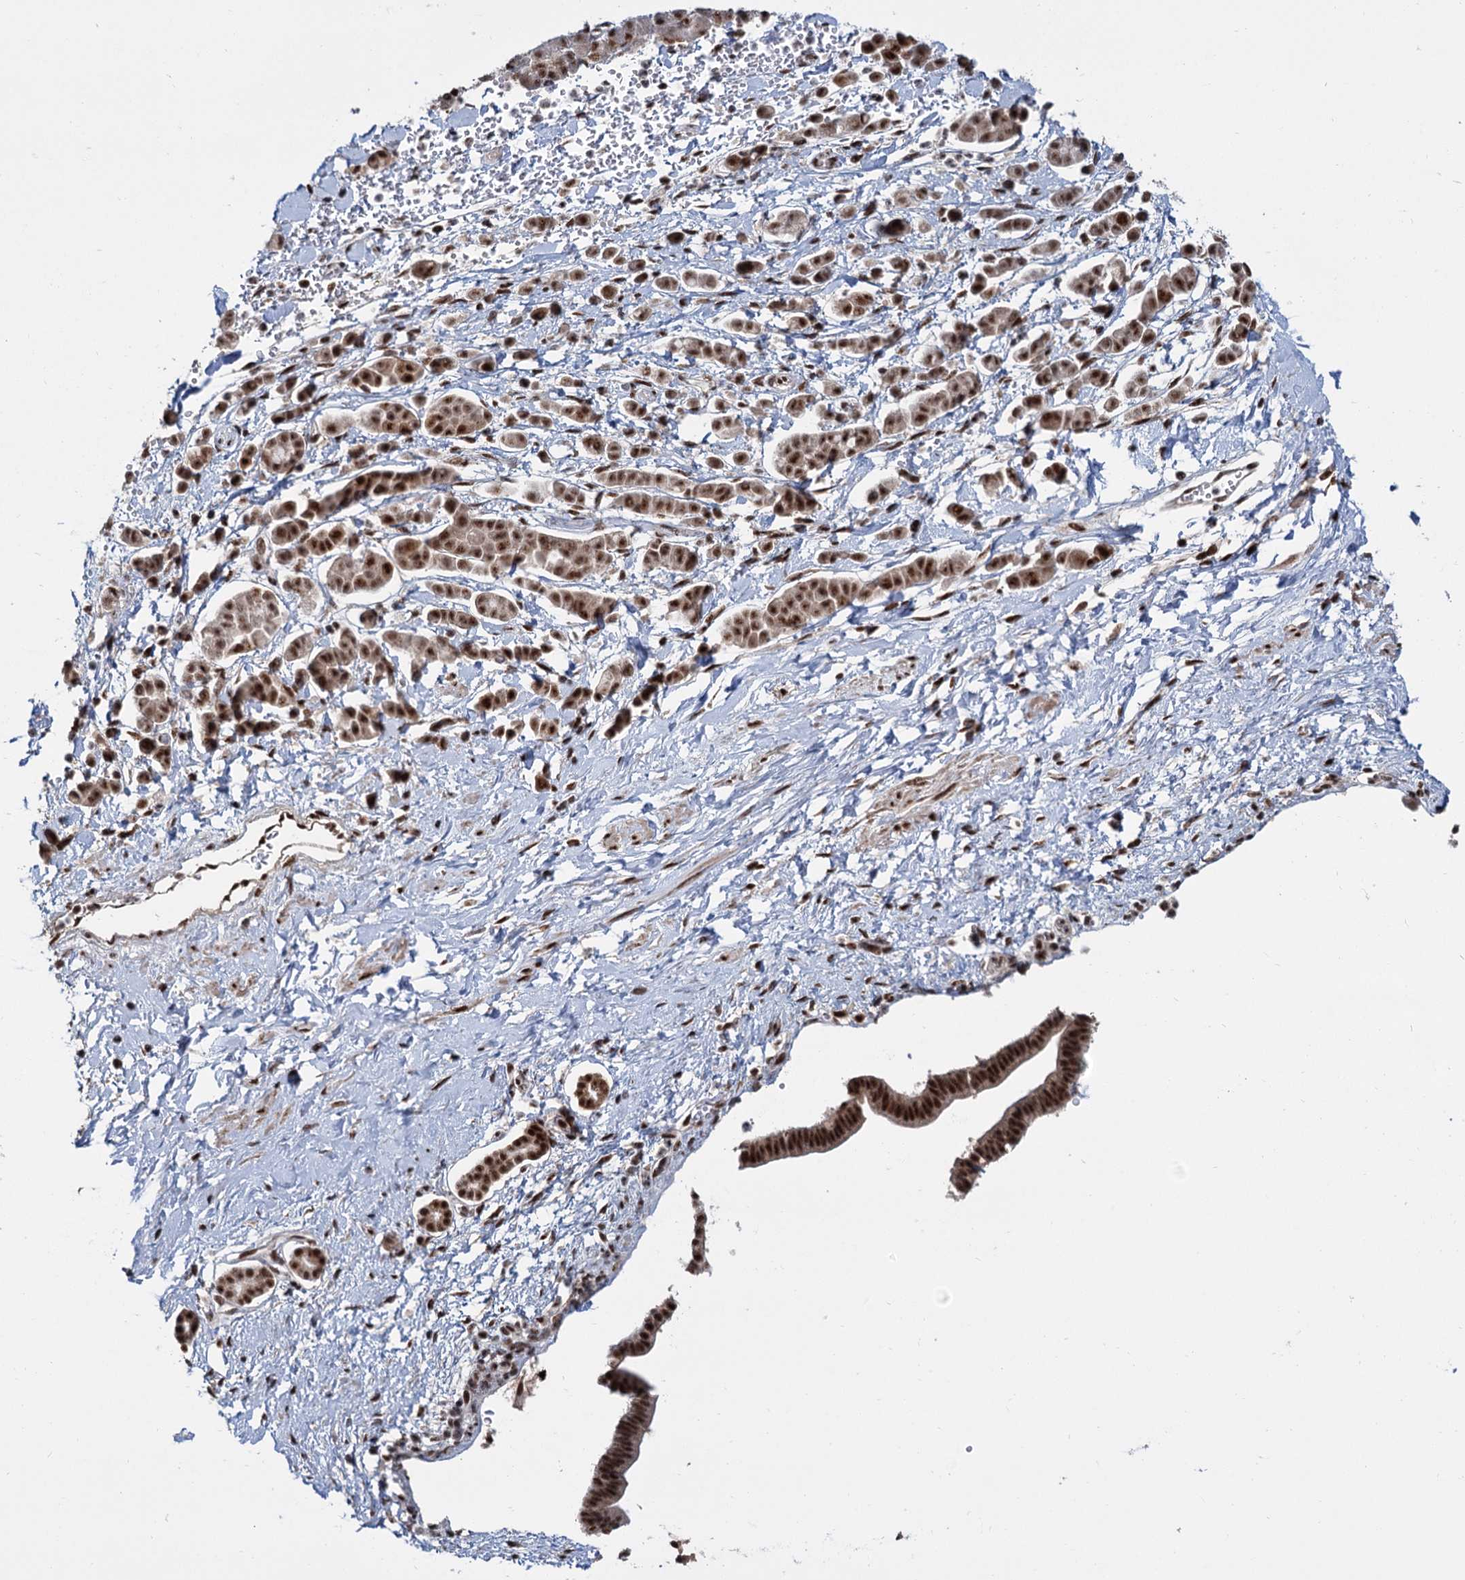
{"staining": {"intensity": "moderate", "quantity": ">75%", "location": "nuclear"}, "tissue": "pancreatic cancer", "cell_type": "Tumor cells", "image_type": "cancer", "snomed": [{"axis": "morphology", "description": "Normal tissue, NOS"}, {"axis": "morphology", "description": "Adenocarcinoma, NOS"}, {"axis": "topography", "description": "Pancreas"}], "caption": "Adenocarcinoma (pancreatic) stained with DAB immunohistochemistry demonstrates medium levels of moderate nuclear positivity in about >75% of tumor cells. The staining is performed using DAB (3,3'-diaminobenzidine) brown chromogen to label protein expression. The nuclei are counter-stained blue using hematoxylin.", "gene": "WBP4", "patient": {"sex": "female", "age": 64}}